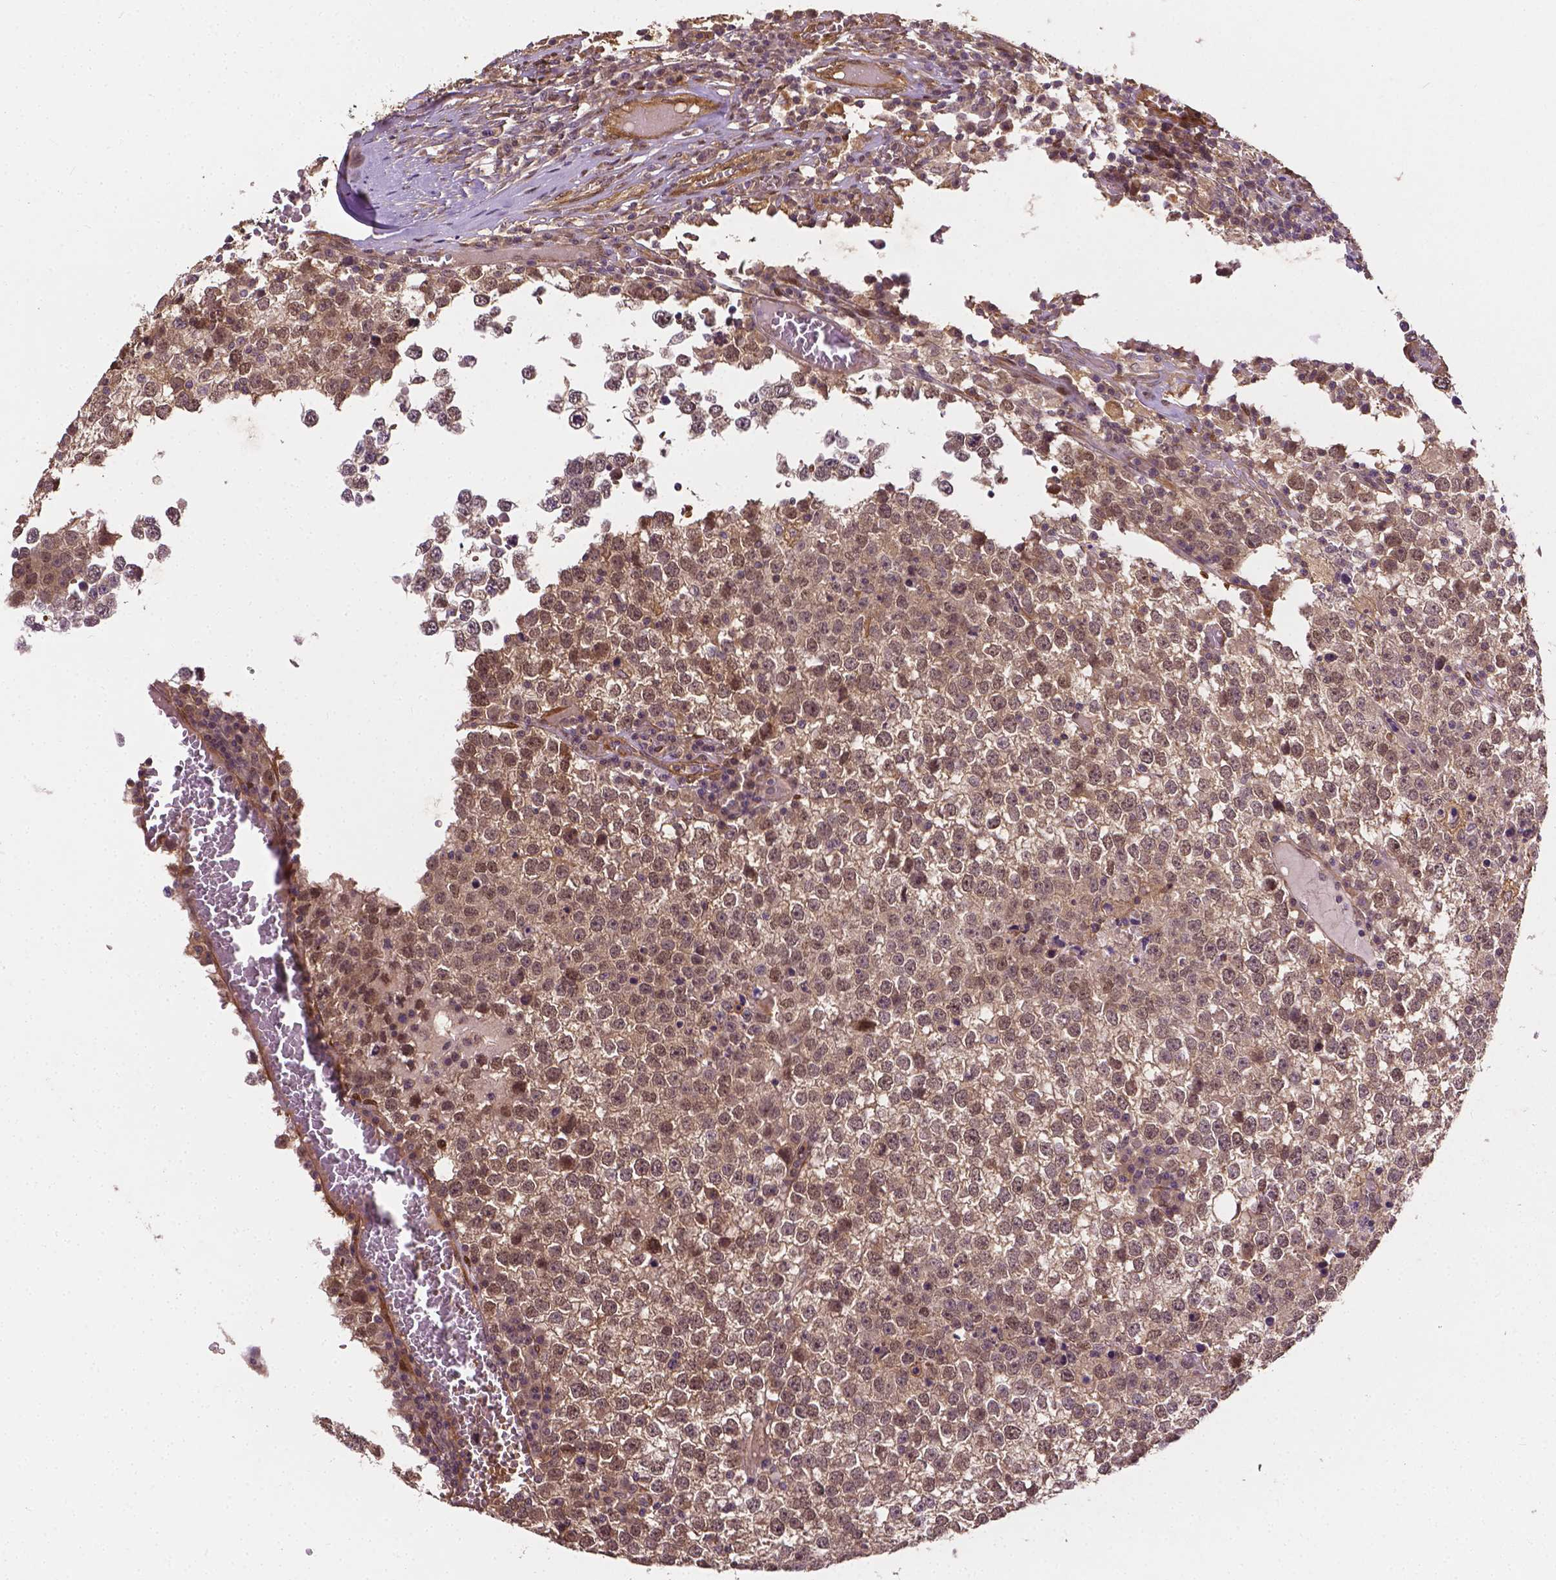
{"staining": {"intensity": "weak", "quantity": ">75%", "location": "nuclear"}, "tissue": "testis cancer", "cell_type": "Tumor cells", "image_type": "cancer", "snomed": [{"axis": "morphology", "description": "Seminoma, NOS"}, {"axis": "topography", "description": "Testis"}], "caption": "This photomicrograph displays IHC staining of testis seminoma, with low weak nuclear staining in about >75% of tumor cells.", "gene": "YAP1", "patient": {"sex": "male", "age": 65}}